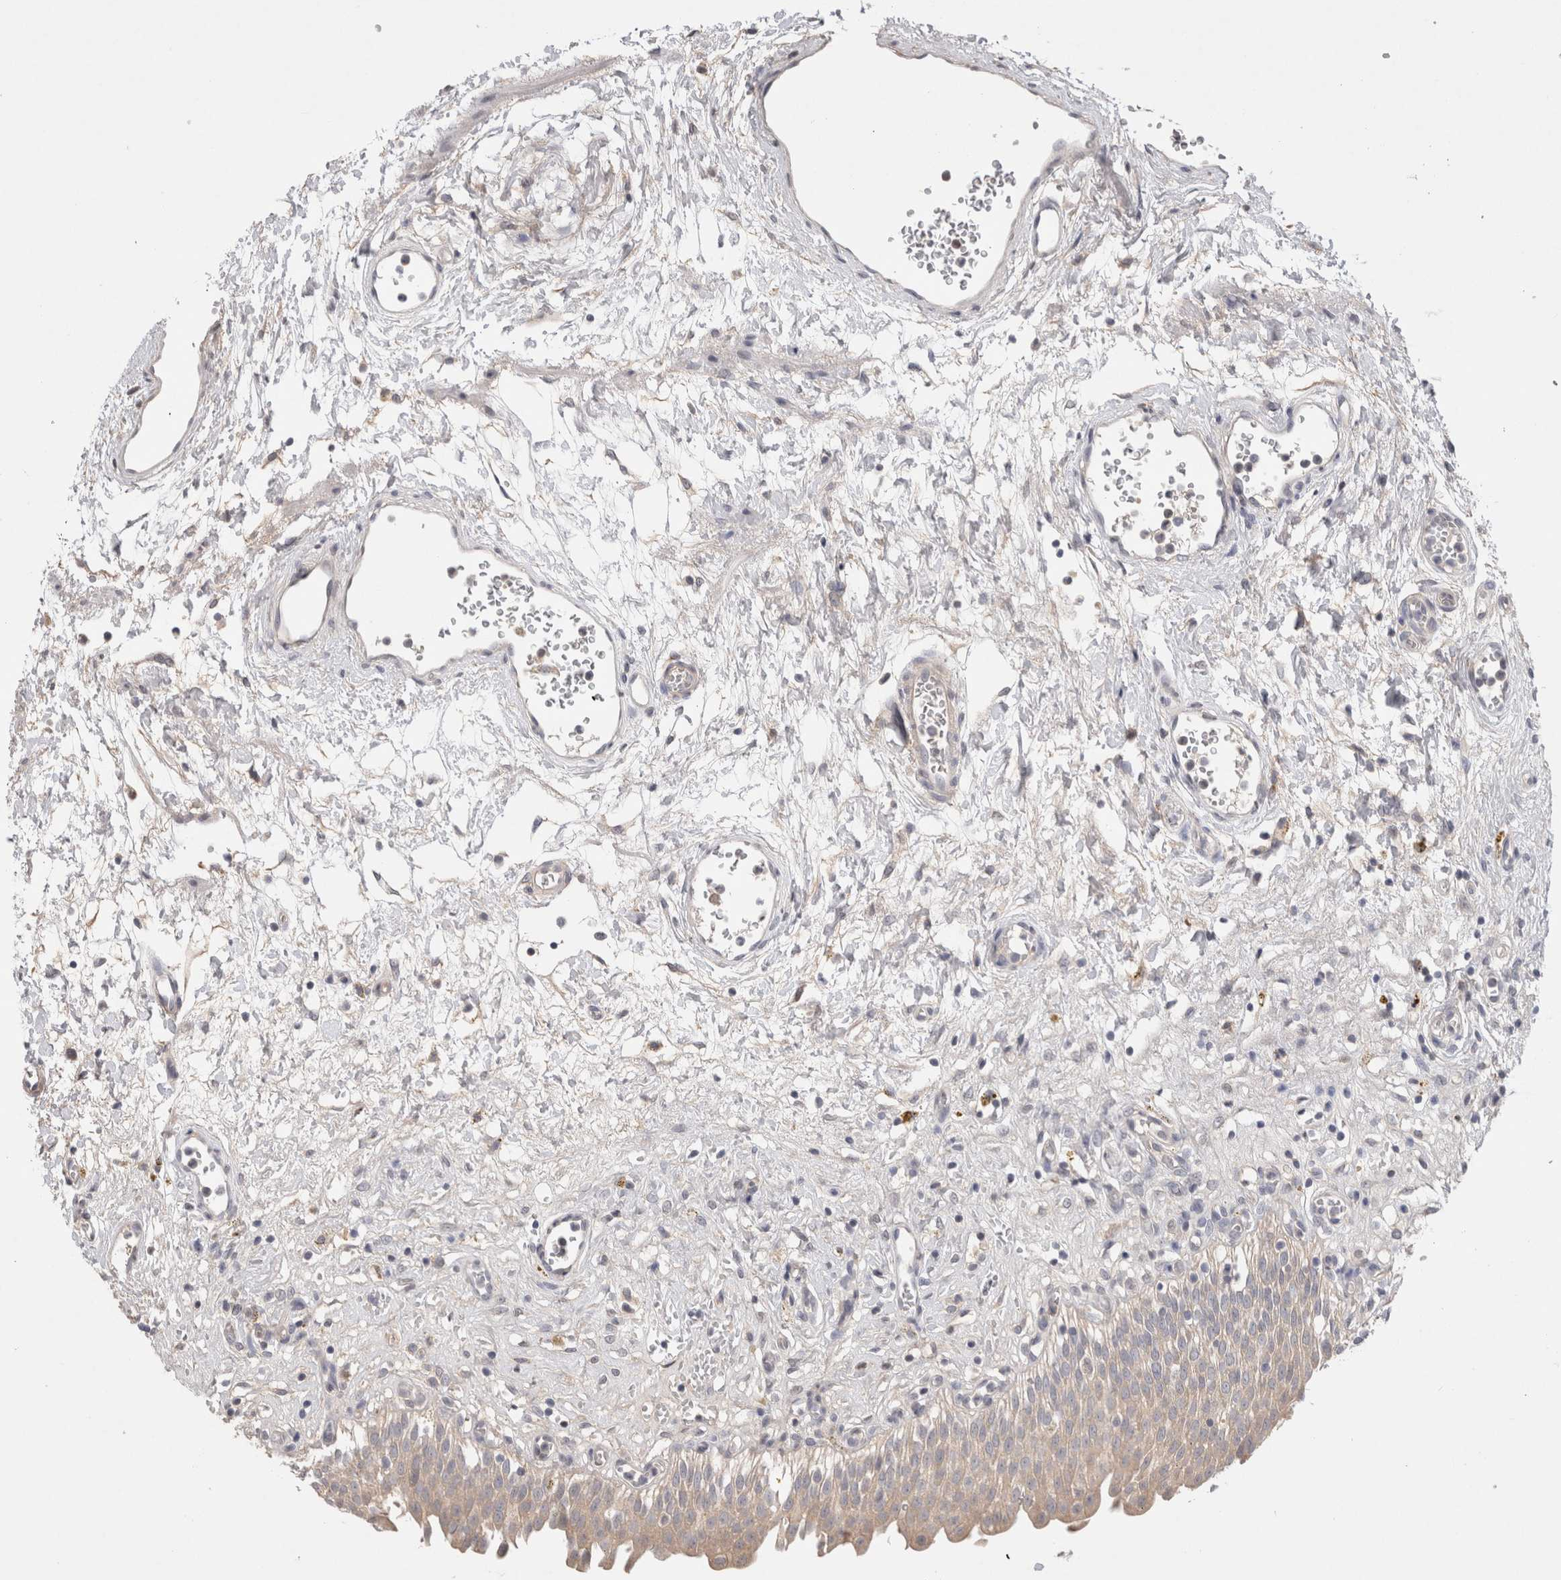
{"staining": {"intensity": "weak", "quantity": ">75%", "location": "cytoplasmic/membranous"}, "tissue": "urinary bladder", "cell_type": "Urothelial cells", "image_type": "normal", "snomed": [{"axis": "morphology", "description": "Urothelial carcinoma, High grade"}, {"axis": "topography", "description": "Urinary bladder"}], "caption": "This is a histology image of immunohistochemistry staining of unremarkable urinary bladder, which shows weak staining in the cytoplasmic/membranous of urothelial cells.", "gene": "CERS3", "patient": {"sex": "male", "age": 46}}